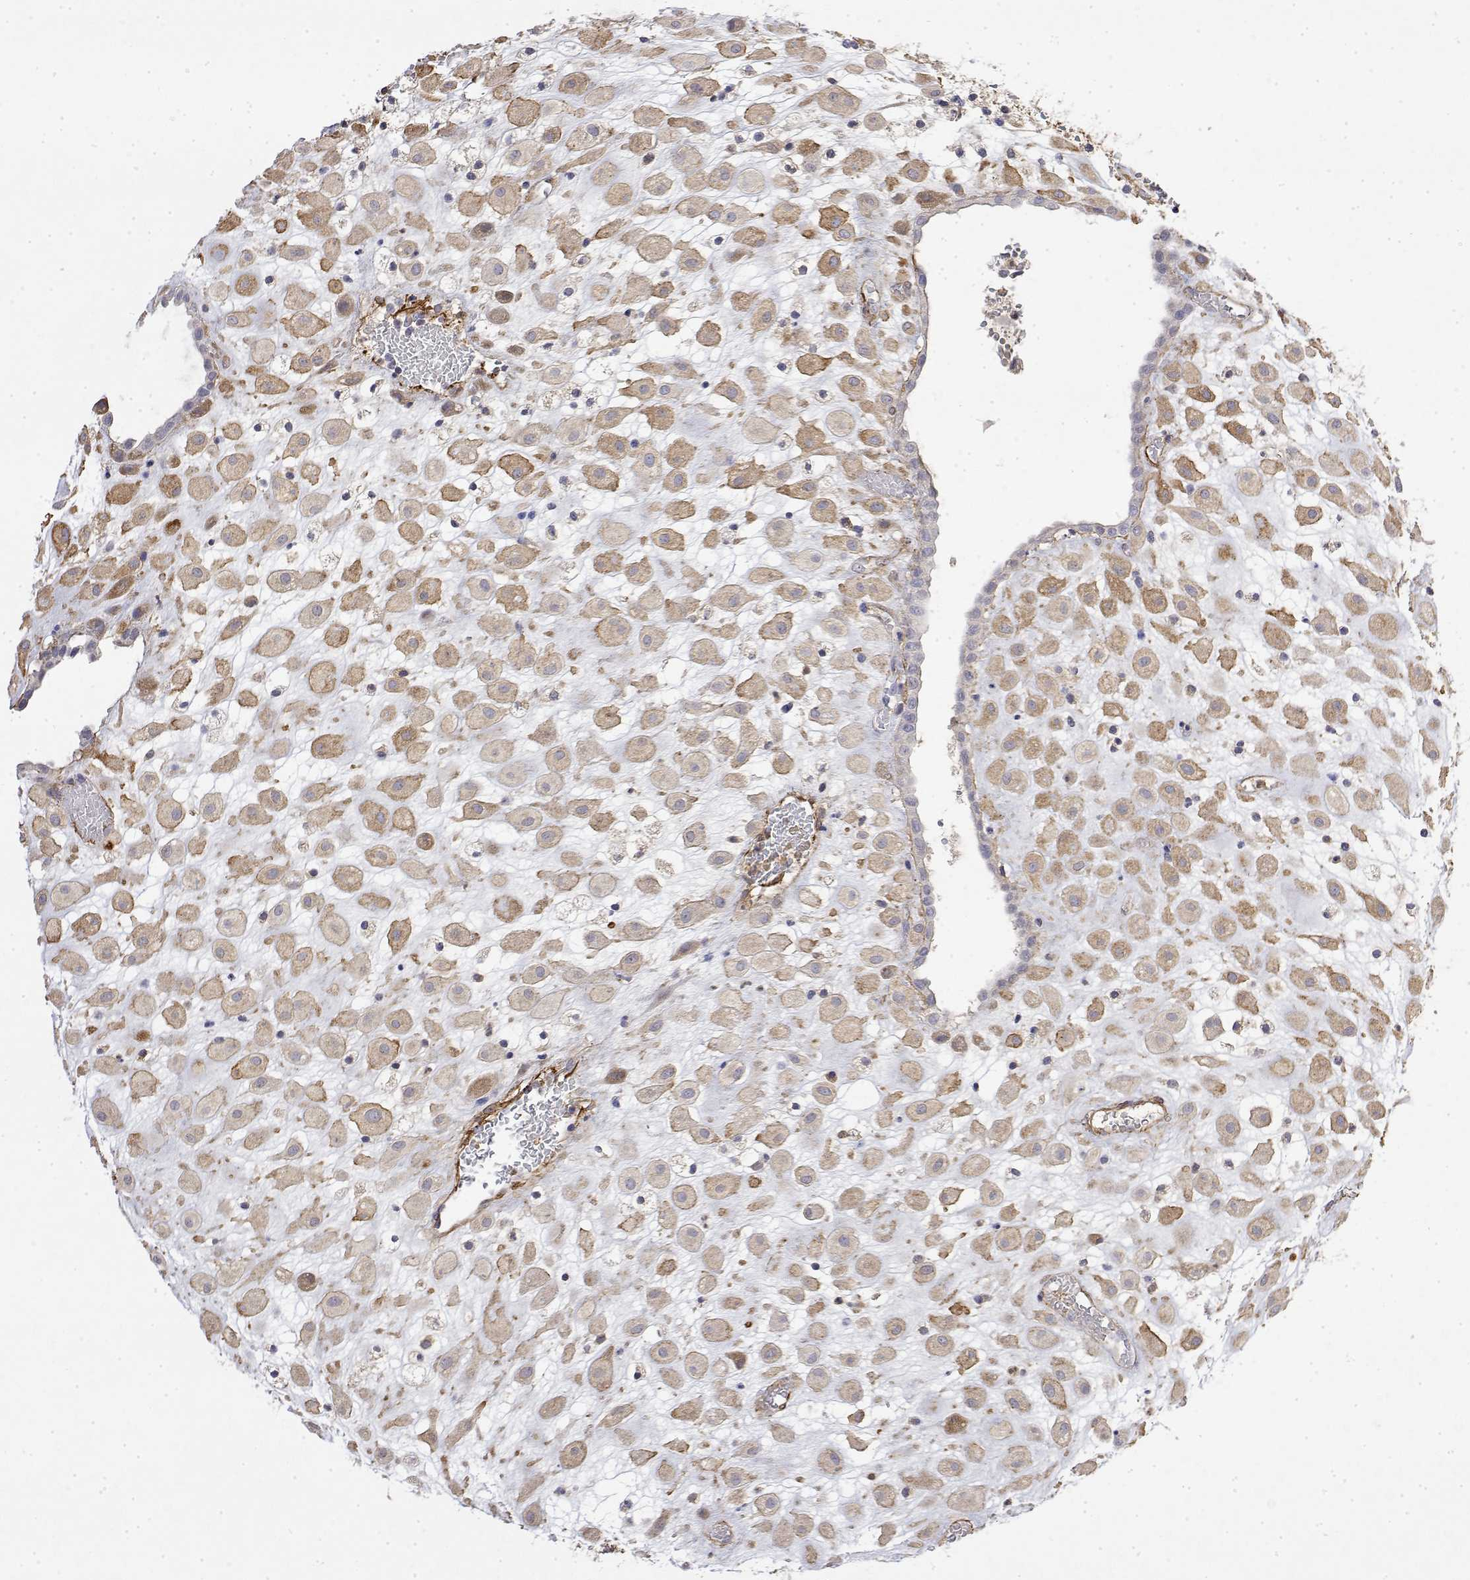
{"staining": {"intensity": "moderate", "quantity": ">75%", "location": "cytoplasmic/membranous"}, "tissue": "placenta", "cell_type": "Decidual cells", "image_type": "normal", "snomed": [{"axis": "morphology", "description": "Normal tissue, NOS"}, {"axis": "topography", "description": "Placenta"}], "caption": "High-magnification brightfield microscopy of normal placenta stained with DAB (brown) and counterstained with hematoxylin (blue). decidual cells exhibit moderate cytoplasmic/membranous positivity is seen in about>75% of cells.", "gene": "SOWAHD", "patient": {"sex": "female", "age": 24}}